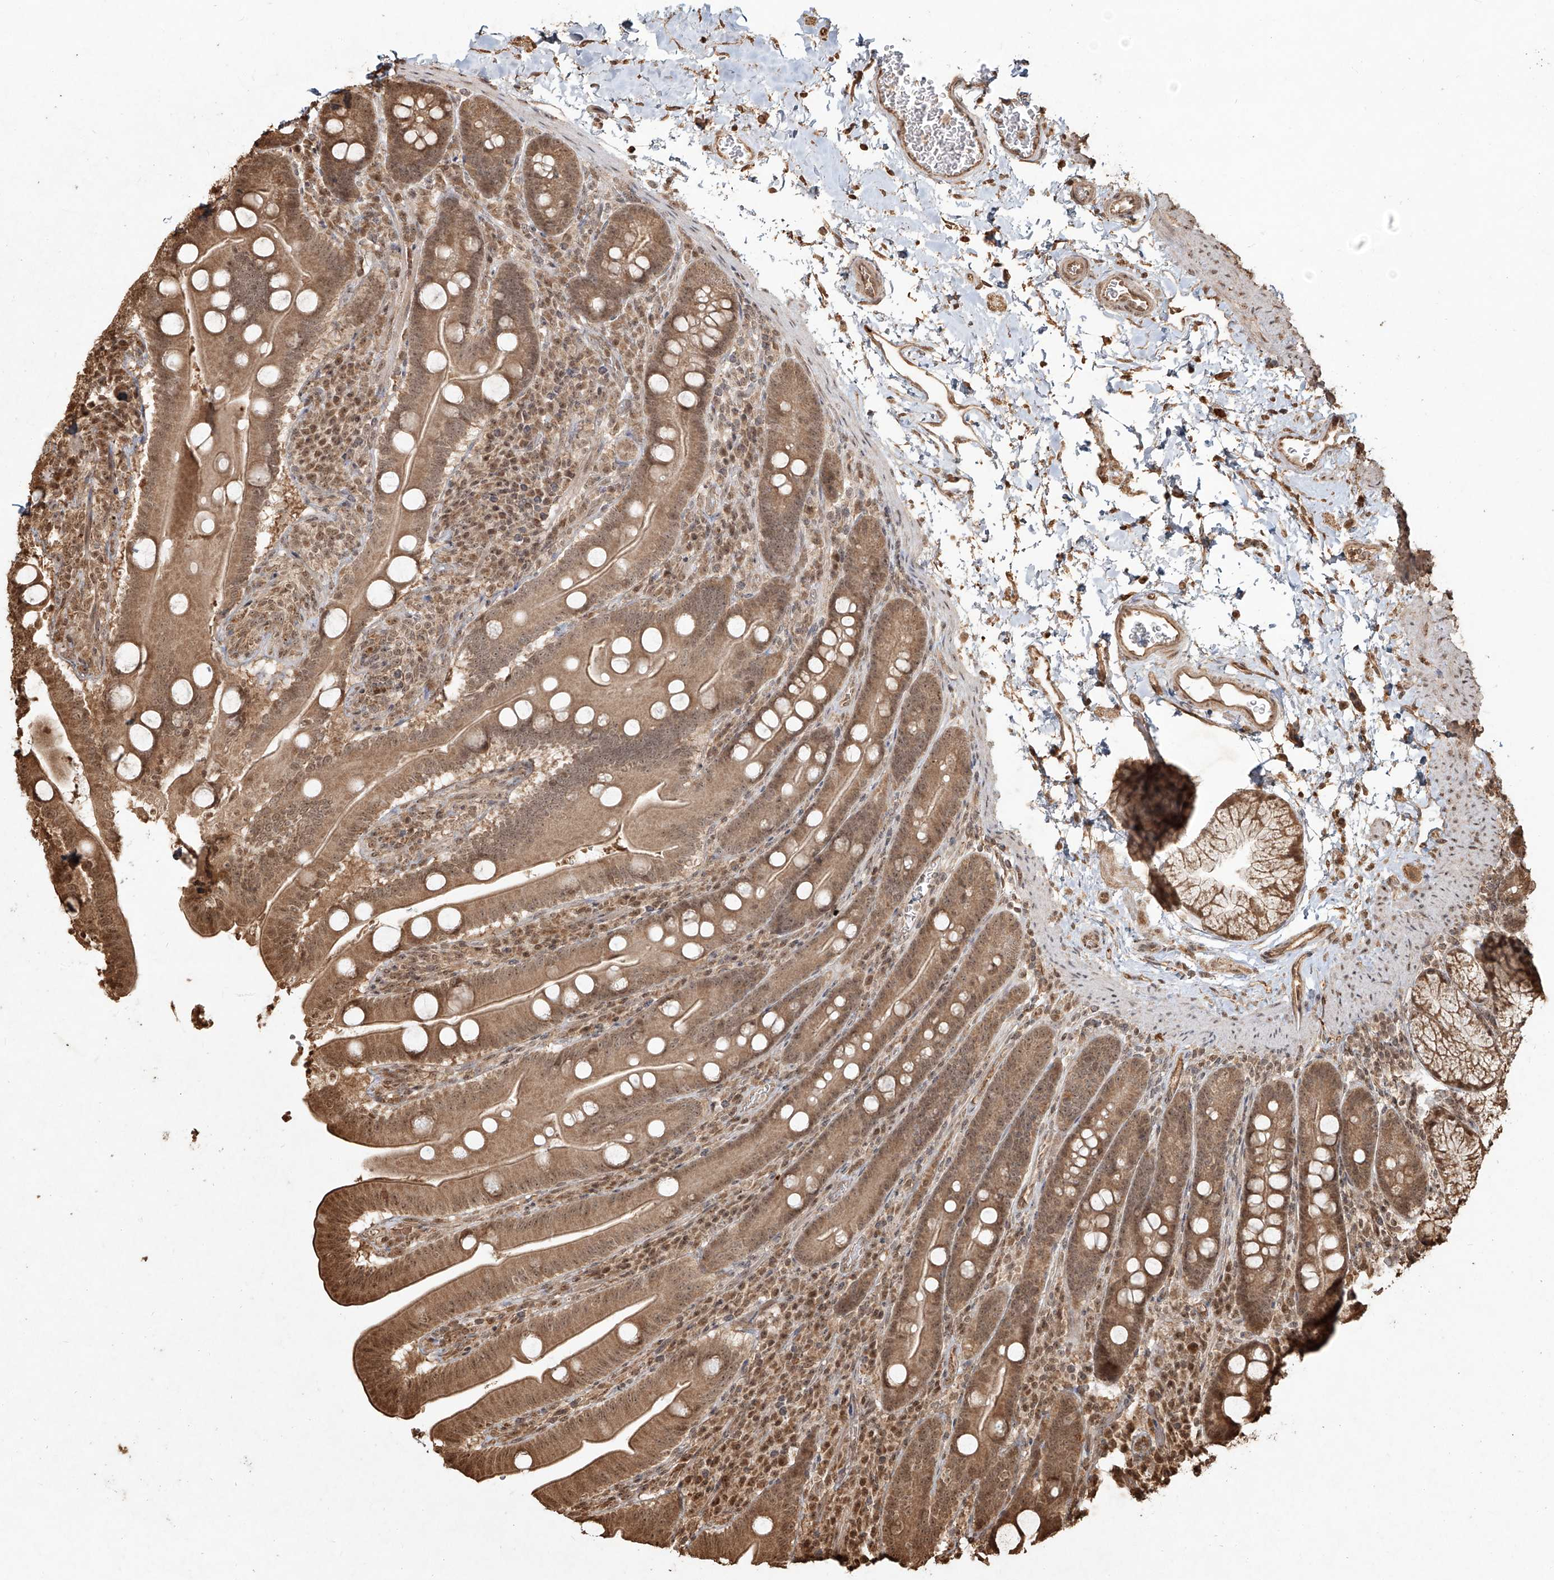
{"staining": {"intensity": "moderate", "quantity": ">75%", "location": "cytoplasmic/membranous,nuclear"}, "tissue": "duodenum", "cell_type": "Glandular cells", "image_type": "normal", "snomed": [{"axis": "morphology", "description": "Normal tissue, NOS"}, {"axis": "topography", "description": "Duodenum"}], "caption": "An immunohistochemistry (IHC) image of normal tissue is shown. Protein staining in brown highlights moderate cytoplasmic/membranous,nuclear positivity in duodenum within glandular cells.", "gene": "UBE2K", "patient": {"sex": "male", "age": 35}}